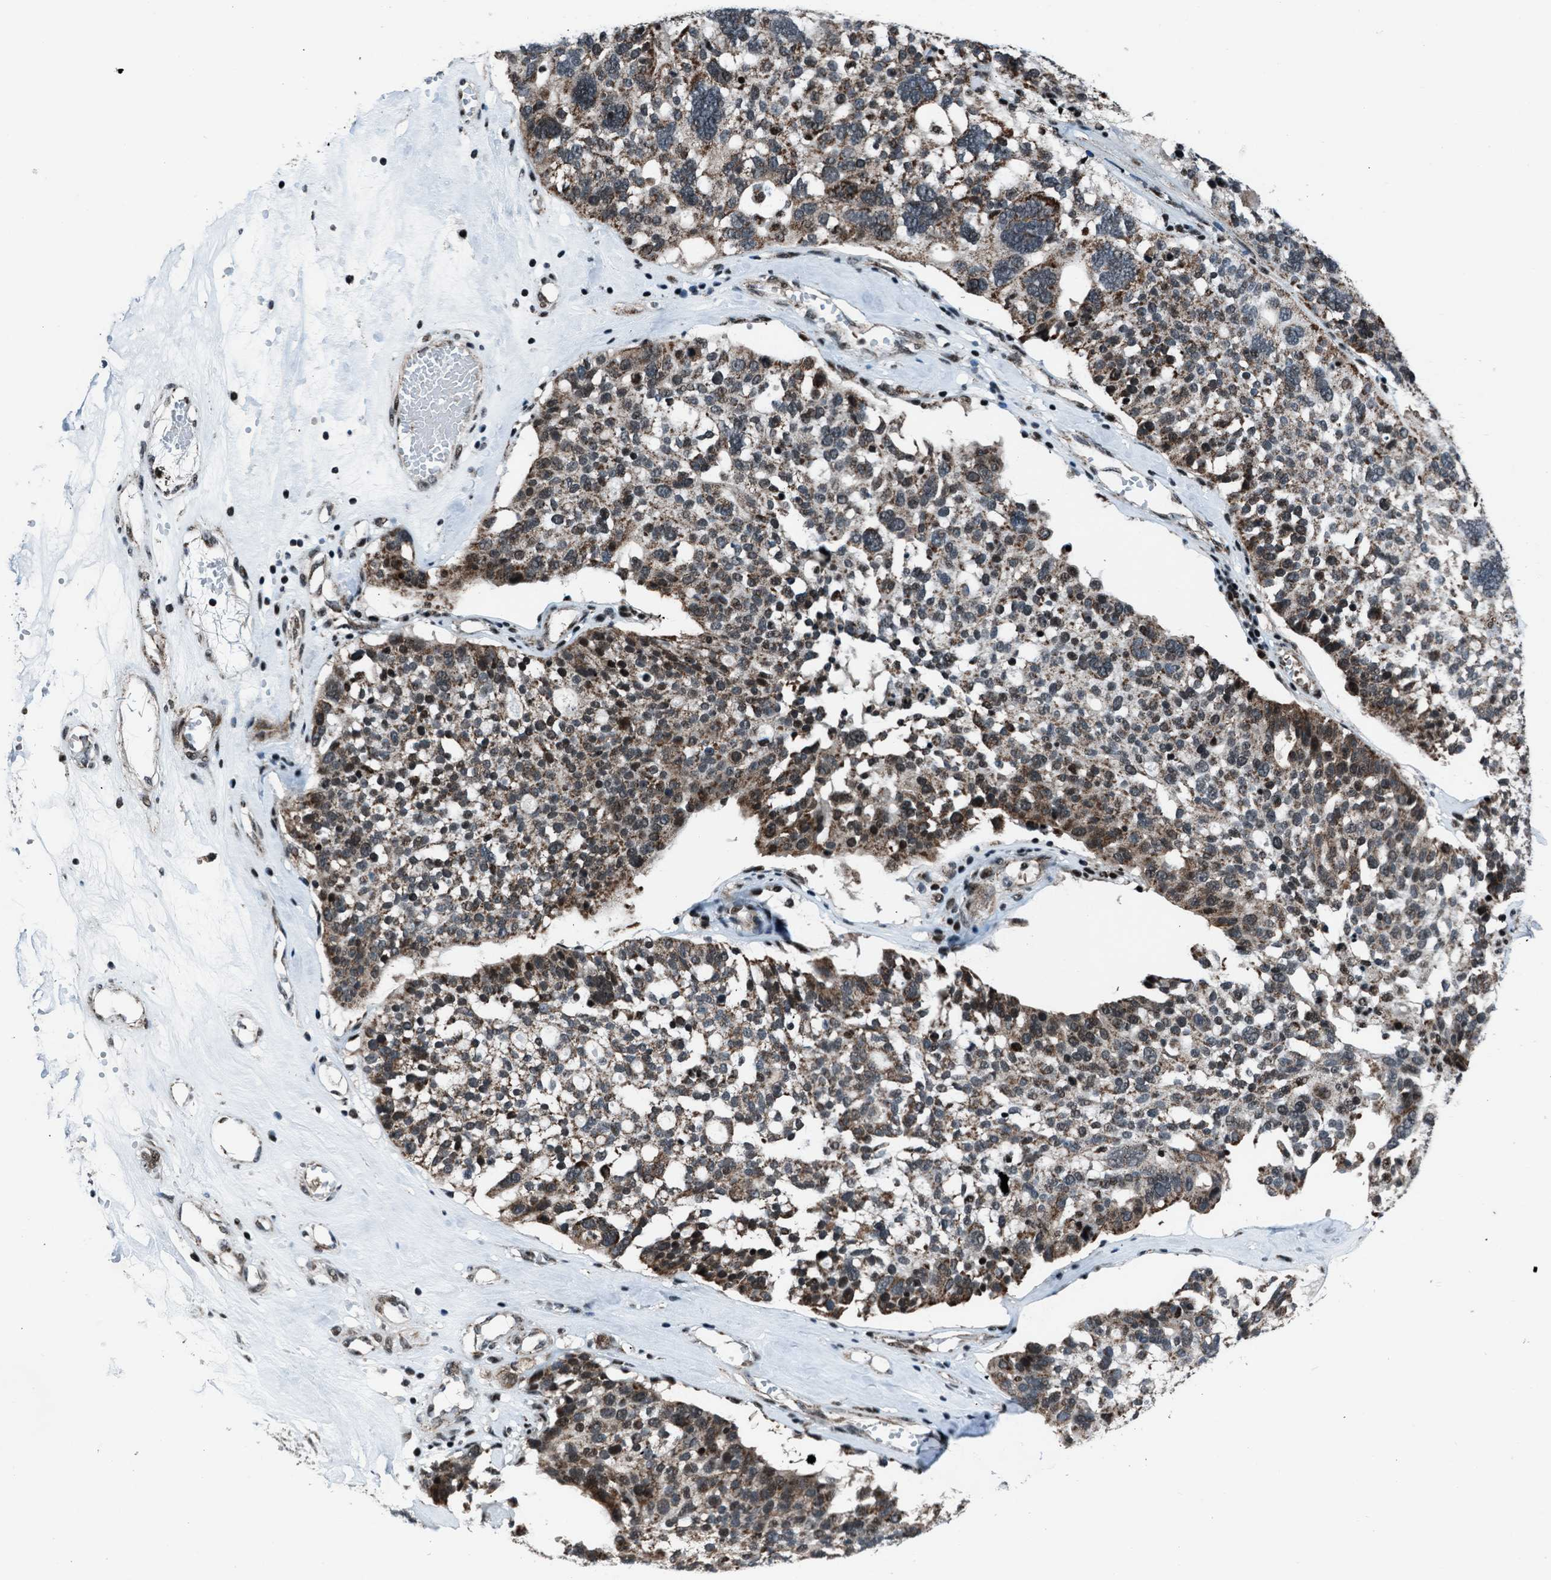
{"staining": {"intensity": "moderate", "quantity": "25%-75%", "location": "cytoplasmic/membranous"}, "tissue": "ovarian cancer", "cell_type": "Tumor cells", "image_type": "cancer", "snomed": [{"axis": "morphology", "description": "Cystadenocarcinoma, serous, NOS"}, {"axis": "topography", "description": "Ovary"}], "caption": "The micrograph reveals staining of ovarian serous cystadenocarcinoma, revealing moderate cytoplasmic/membranous protein staining (brown color) within tumor cells. Nuclei are stained in blue.", "gene": "MORC3", "patient": {"sex": "female", "age": 59}}